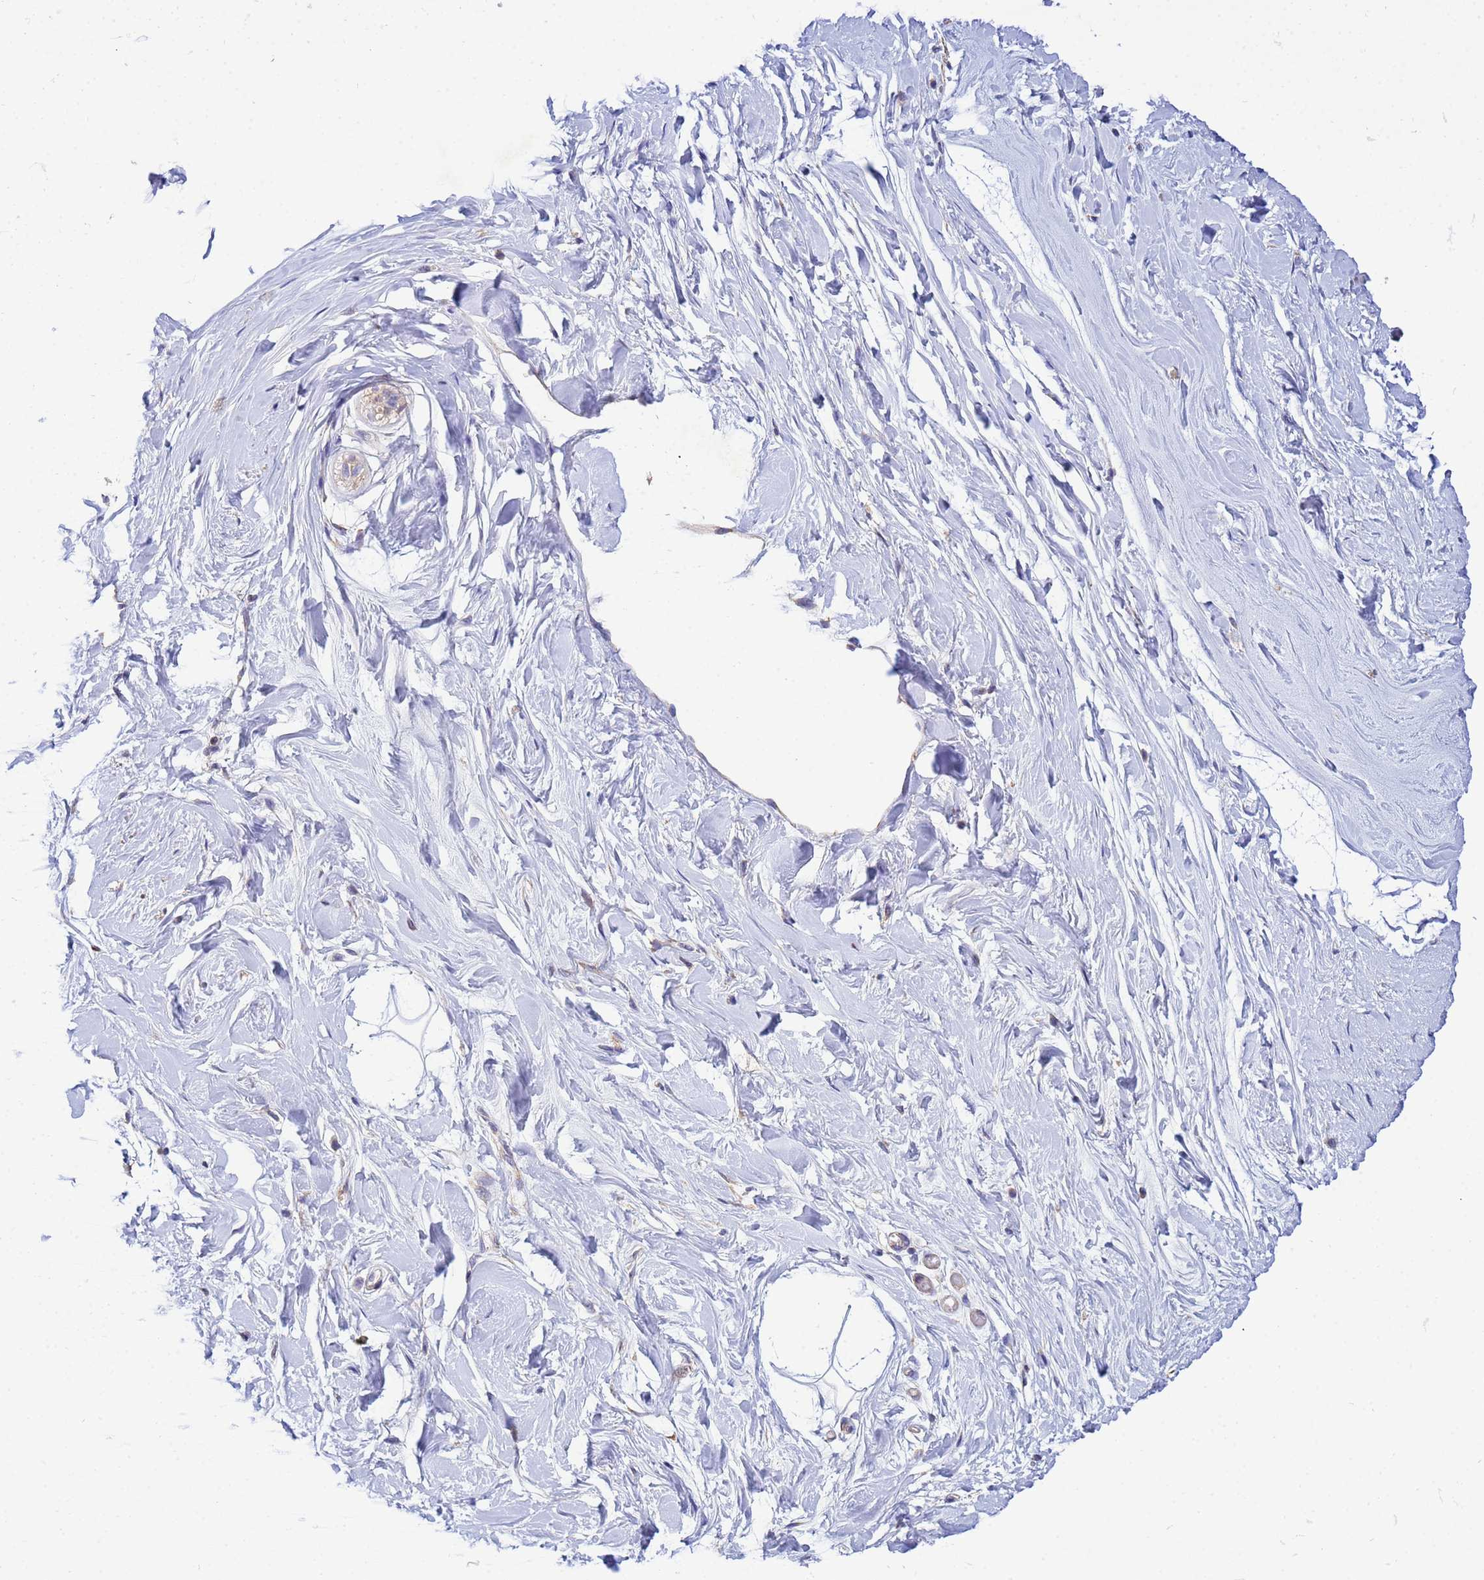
{"staining": {"intensity": "negative", "quantity": "none", "location": "none"}, "tissue": "breast", "cell_type": "Adipocytes", "image_type": "normal", "snomed": [{"axis": "morphology", "description": "Normal tissue, NOS"}, {"axis": "topography", "description": "Breast"}], "caption": "Adipocytes show no significant positivity in unremarkable breast. The staining is performed using DAB (3,3'-diaminobenzidine) brown chromogen with nuclei counter-stained in using hematoxylin.", "gene": "CDC34", "patient": {"sex": "female", "age": 45}}